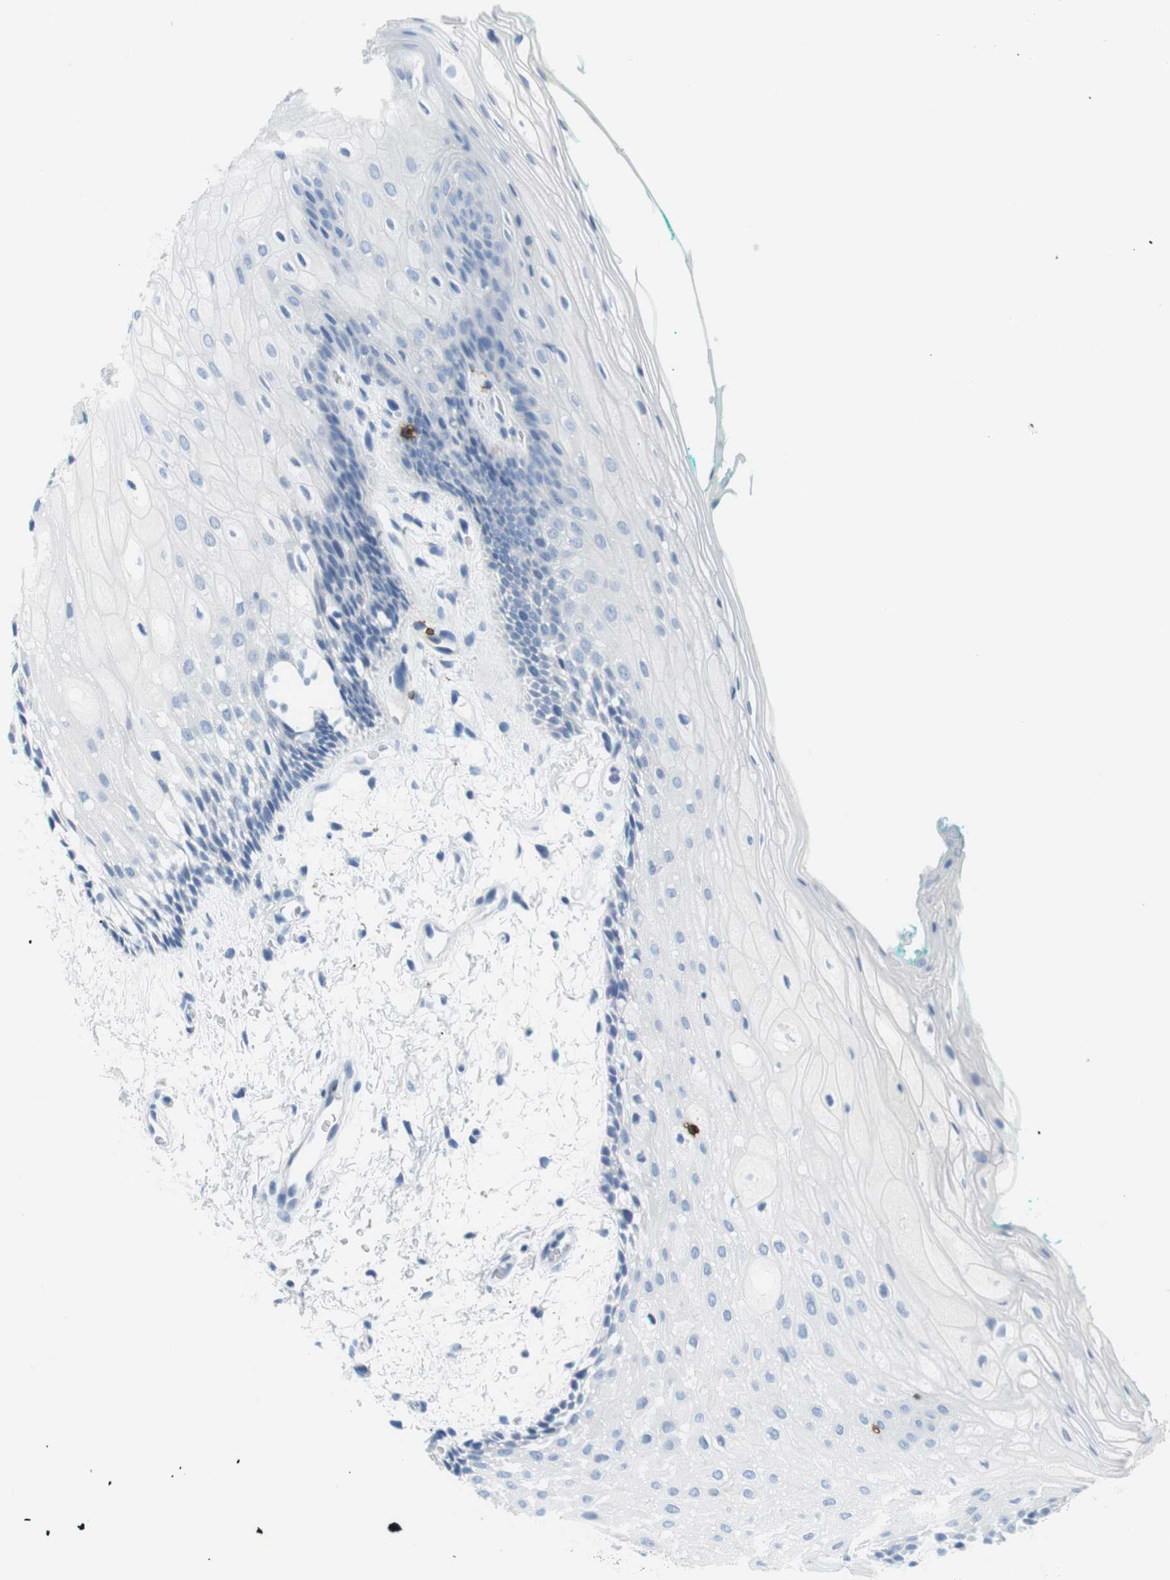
{"staining": {"intensity": "negative", "quantity": "none", "location": "none"}, "tissue": "oral mucosa", "cell_type": "Squamous epithelial cells", "image_type": "normal", "snomed": [{"axis": "morphology", "description": "Normal tissue, NOS"}, {"axis": "topography", "description": "Skeletal muscle"}, {"axis": "topography", "description": "Oral tissue"}, {"axis": "topography", "description": "Peripheral nerve tissue"}], "caption": "Oral mucosa stained for a protein using immunohistochemistry (IHC) reveals no expression squamous epithelial cells.", "gene": "TNFRSF4", "patient": {"sex": "female", "age": 84}}